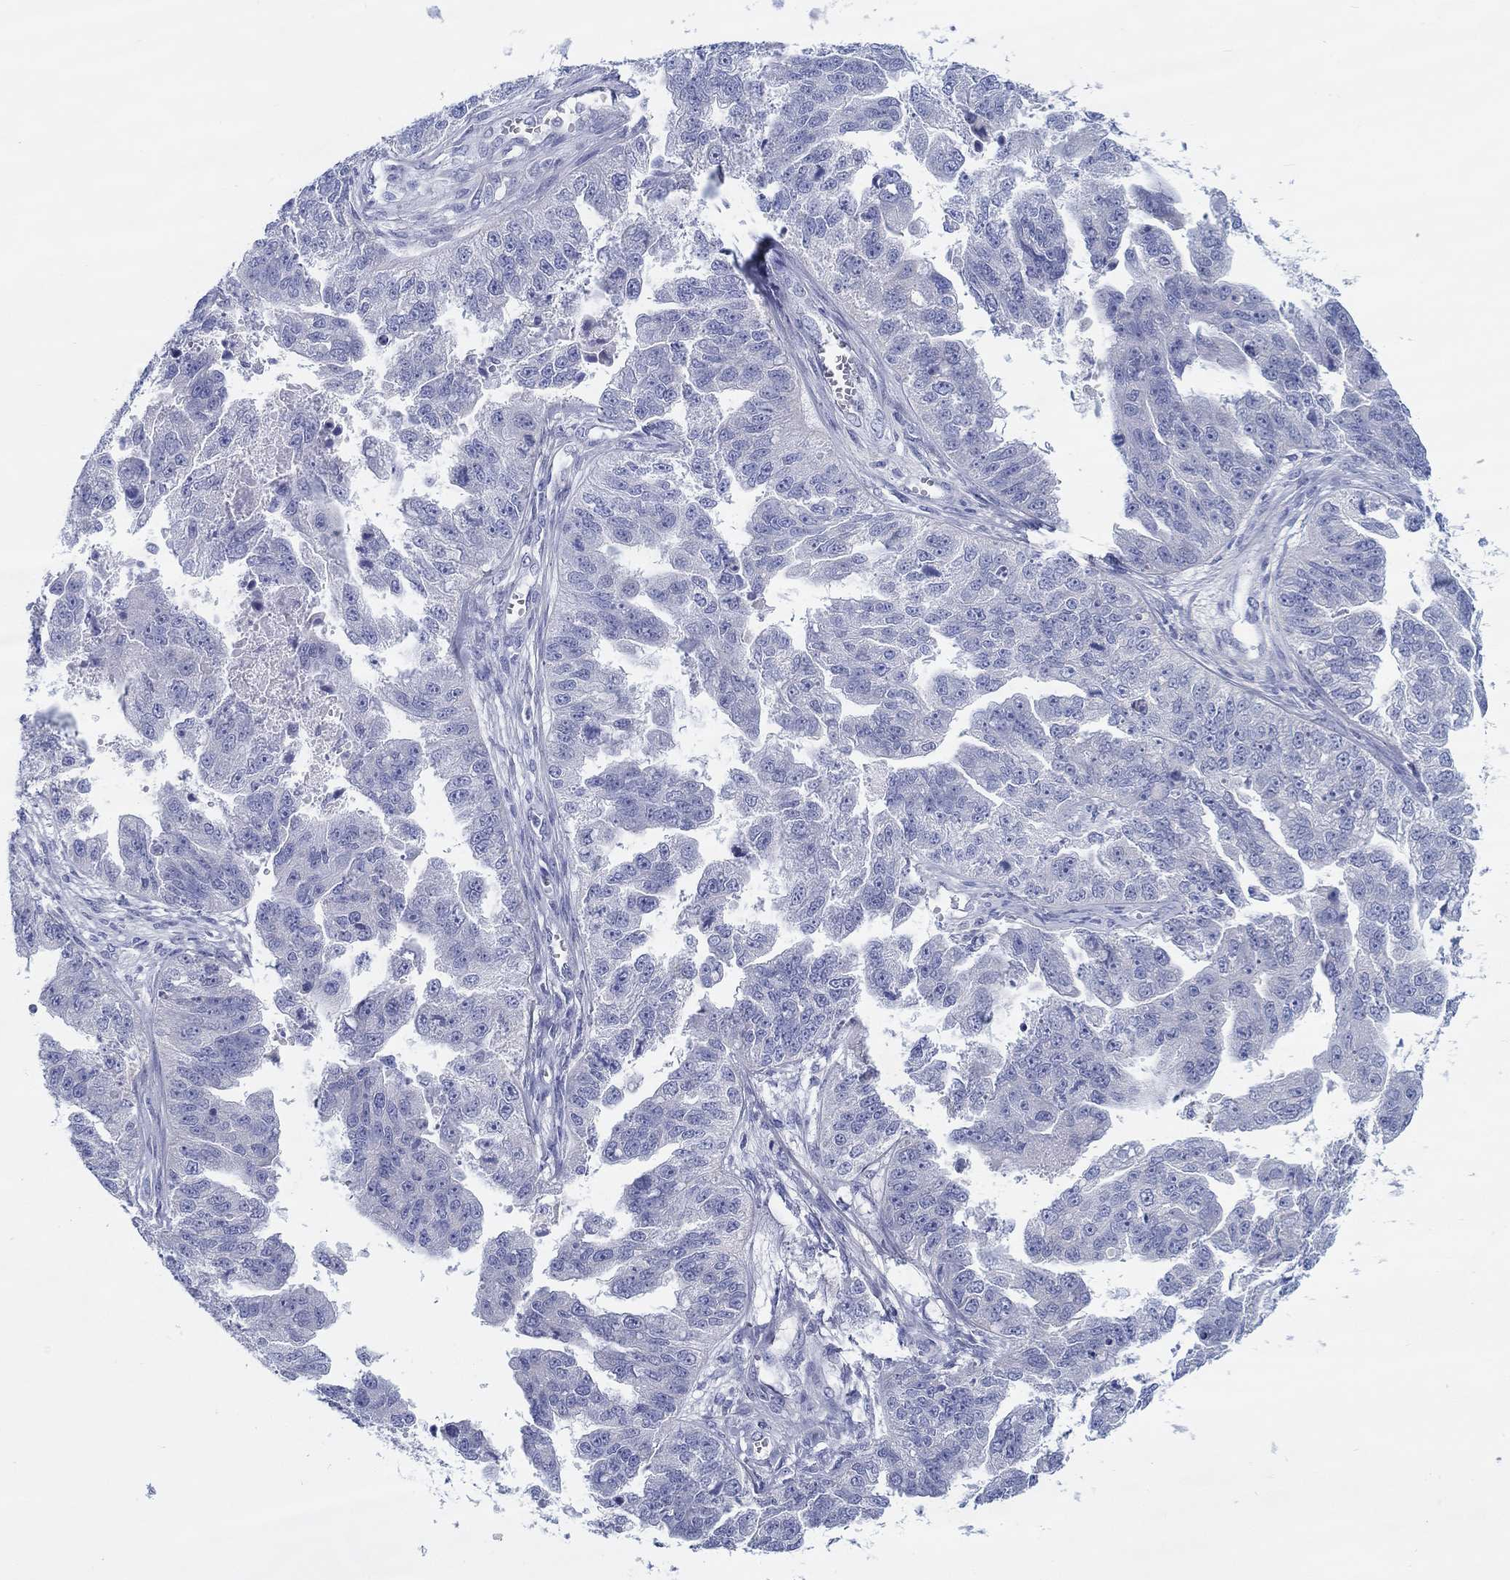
{"staining": {"intensity": "negative", "quantity": "none", "location": "none"}, "tissue": "ovarian cancer", "cell_type": "Tumor cells", "image_type": "cancer", "snomed": [{"axis": "morphology", "description": "Cystadenocarcinoma, serous, NOS"}, {"axis": "topography", "description": "Ovary"}], "caption": "DAB (3,3'-diaminobenzidine) immunohistochemical staining of human serous cystadenocarcinoma (ovarian) displays no significant expression in tumor cells. The staining is performed using DAB (3,3'-diaminobenzidine) brown chromogen with nuclei counter-stained in using hematoxylin.", "gene": "HAPLN4", "patient": {"sex": "female", "age": 58}}